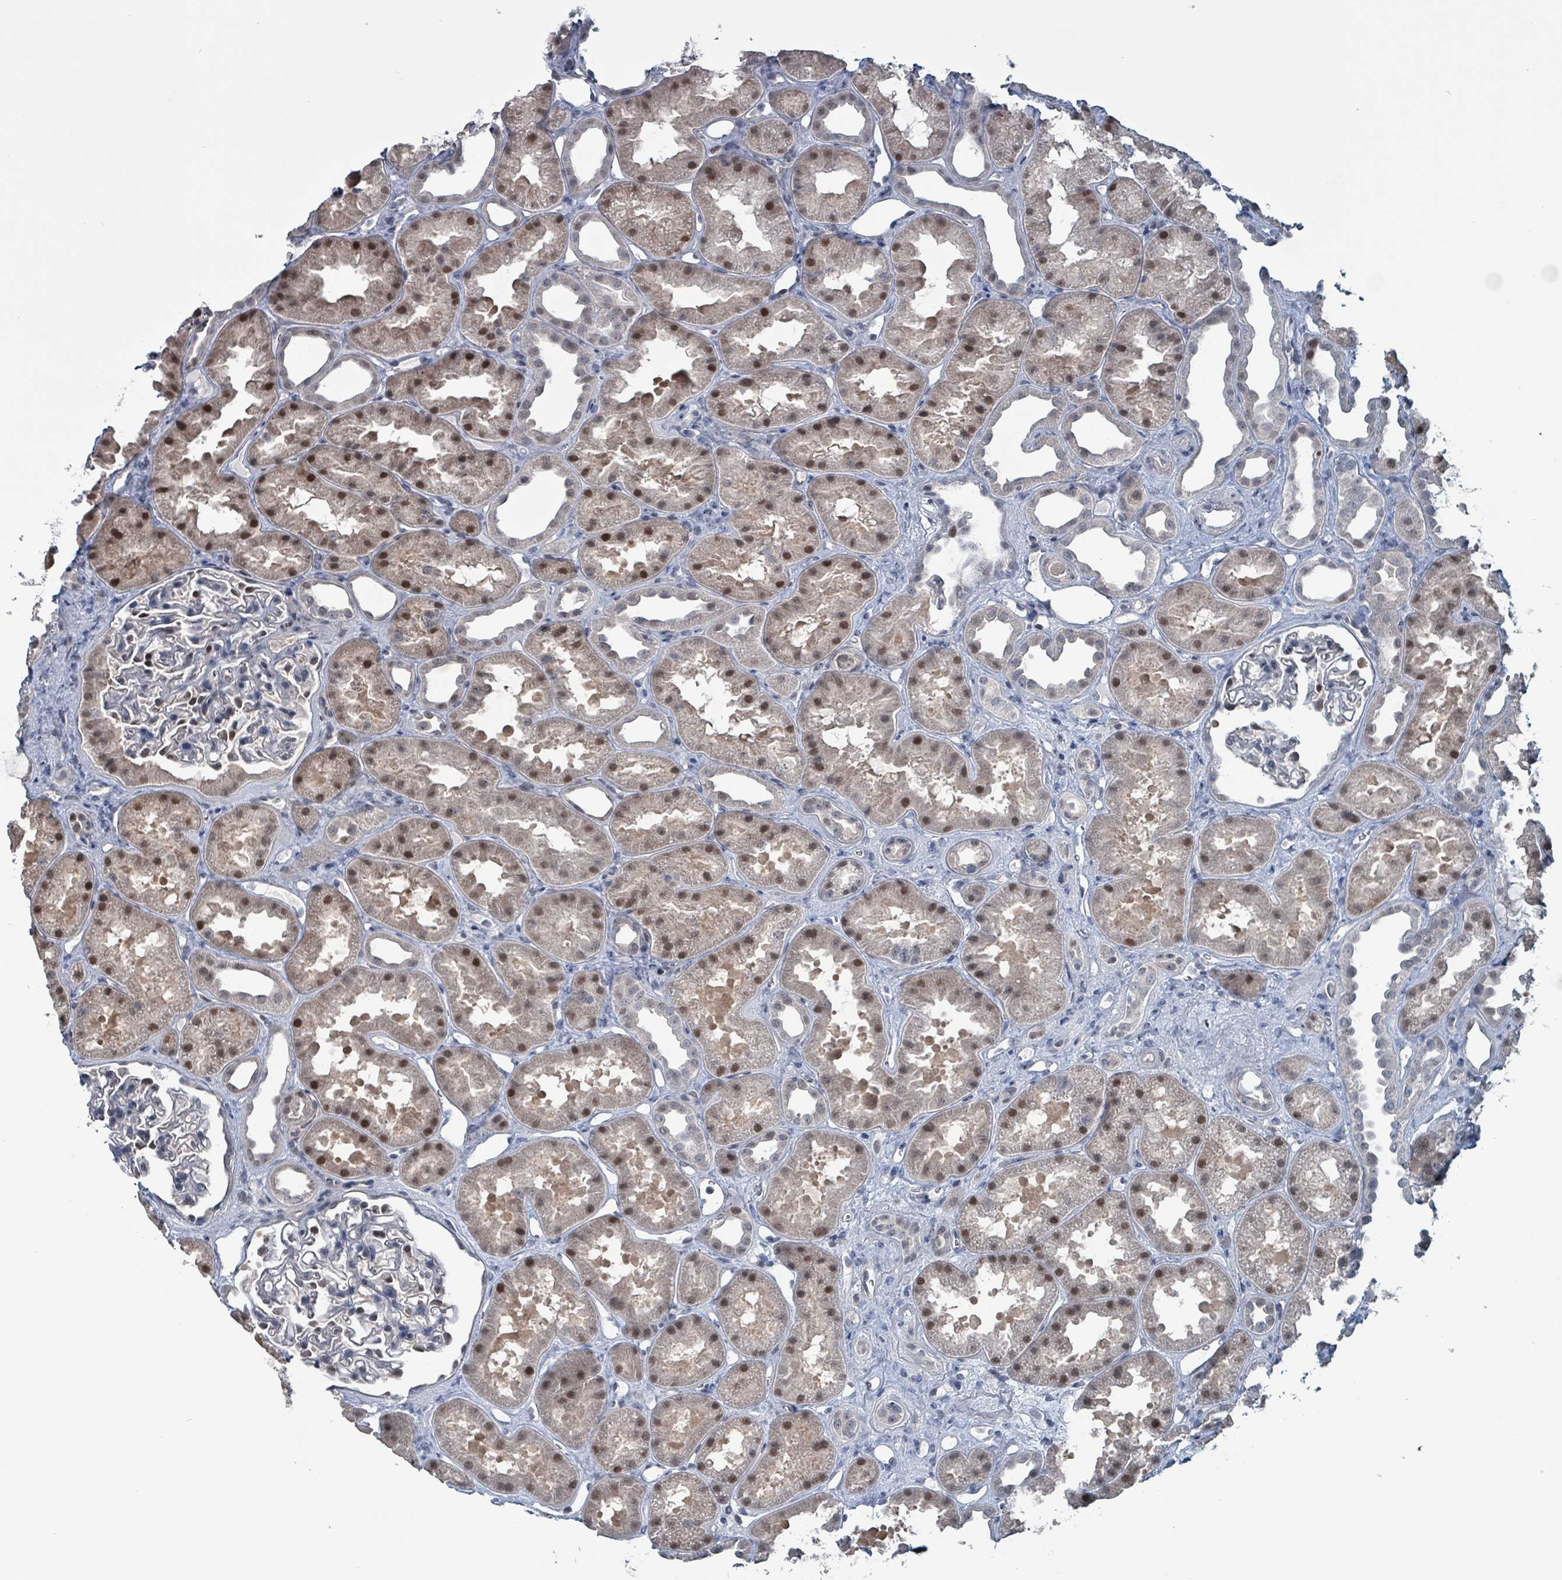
{"staining": {"intensity": "moderate", "quantity": "<25%", "location": "nuclear"}, "tissue": "kidney", "cell_type": "Cells in glomeruli", "image_type": "normal", "snomed": [{"axis": "morphology", "description": "Normal tissue, NOS"}, {"axis": "topography", "description": "Kidney"}], "caption": "Kidney was stained to show a protein in brown. There is low levels of moderate nuclear staining in about <25% of cells in glomeruli. Nuclei are stained in blue.", "gene": "BIVM", "patient": {"sex": "male", "age": 61}}